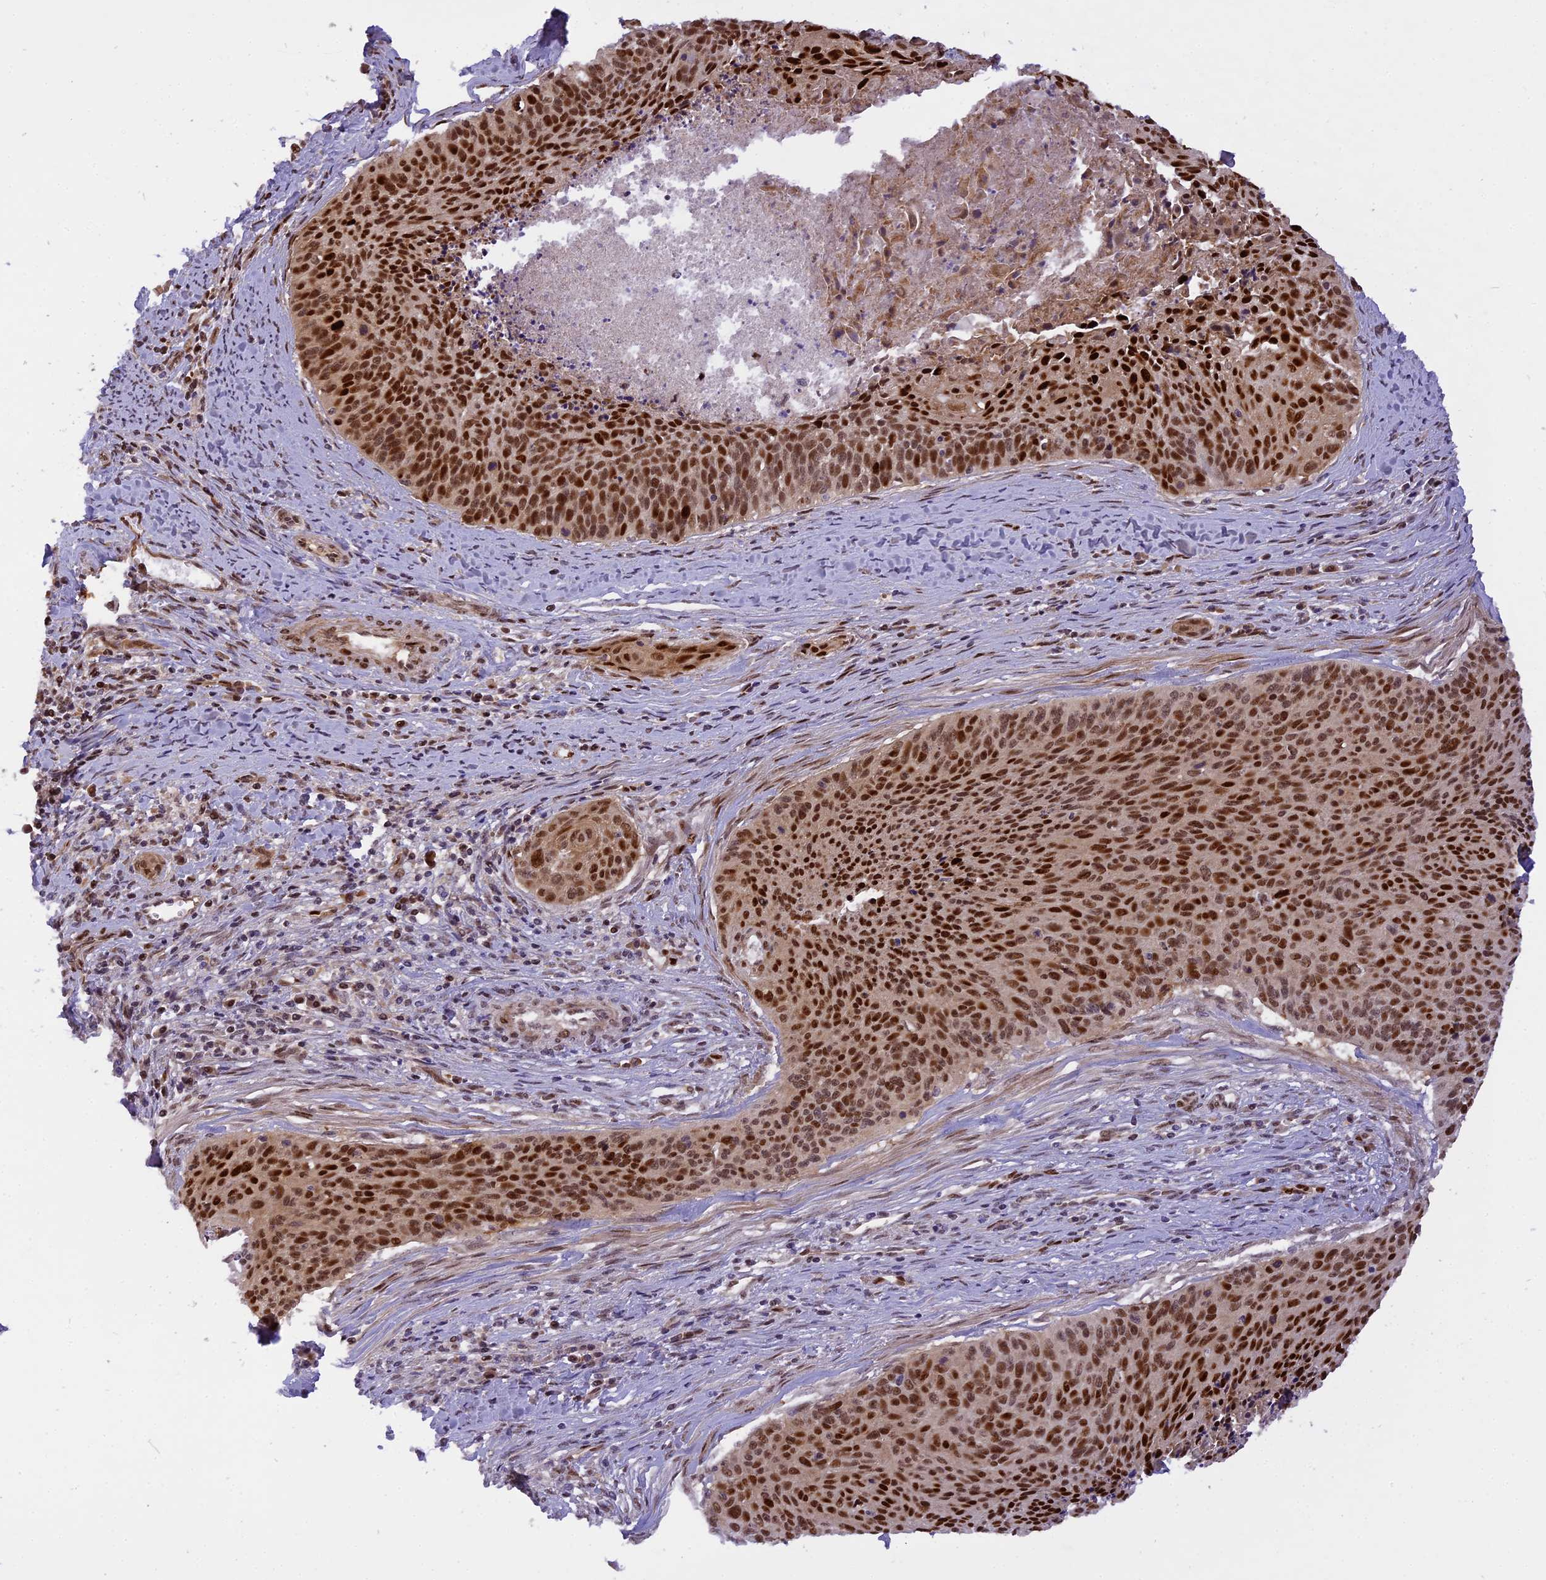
{"staining": {"intensity": "strong", "quantity": ">75%", "location": "nuclear"}, "tissue": "cervical cancer", "cell_type": "Tumor cells", "image_type": "cancer", "snomed": [{"axis": "morphology", "description": "Squamous cell carcinoma, NOS"}, {"axis": "topography", "description": "Cervix"}], "caption": "An image of human cervical cancer (squamous cell carcinoma) stained for a protein reveals strong nuclear brown staining in tumor cells.", "gene": "MICALL1", "patient": {"sex": "female", "age": 55}}